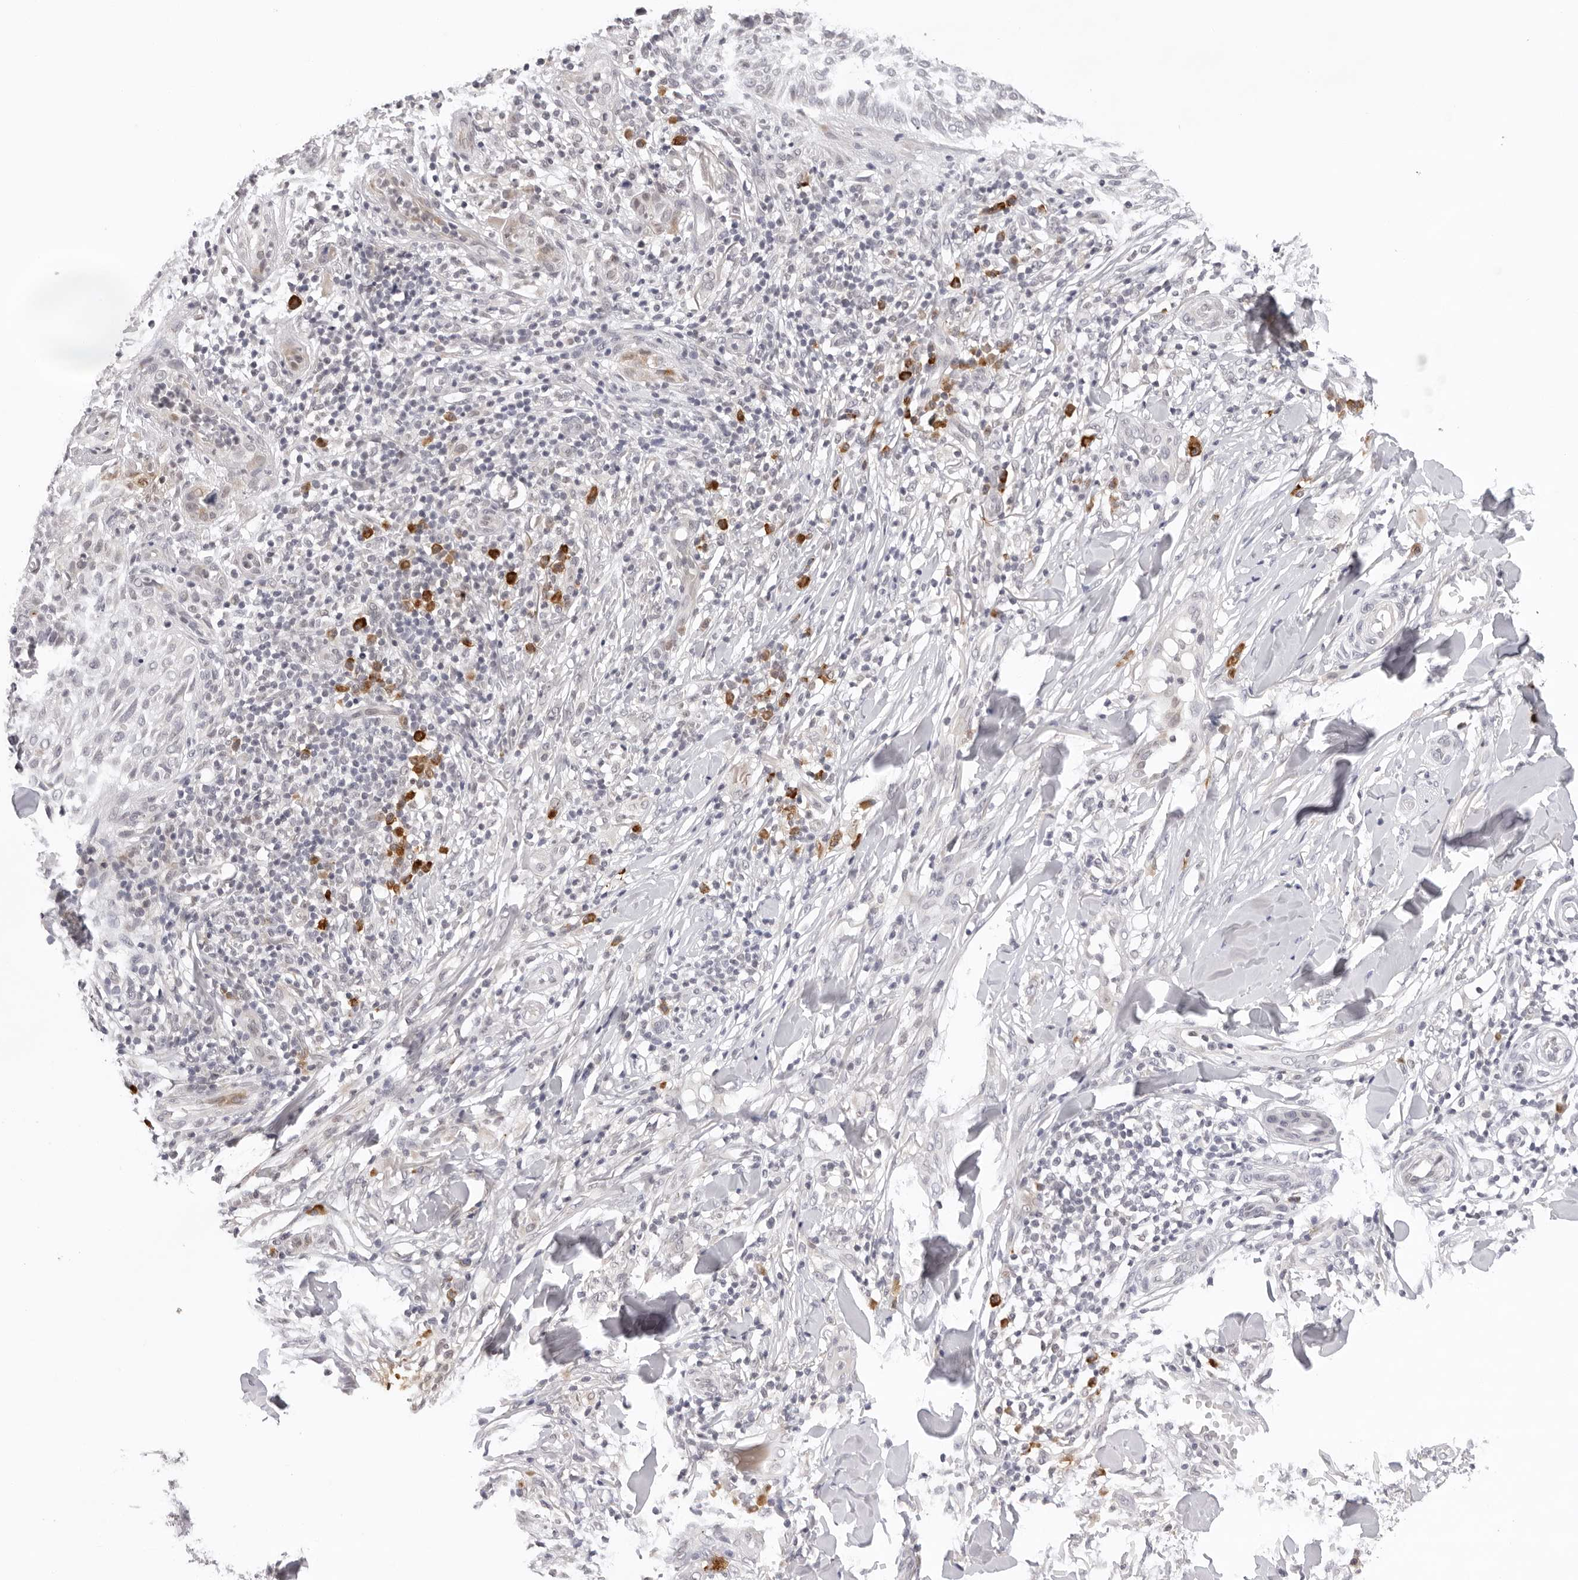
{"staining": {"intensity": "negative", "quantity": "none", "location": "none"}, "tissue": "skin cancer", "cell_type": "Tumor cells", "image_type": "cancer", "snomed": [{"axis": "morphology", "description": "Normal tissue, NOS"}, {"axis": "morphology", "description": "Basal cell carcinoma"}, {"axis": "topography", "description": "Skin"}], "caption": "Immunohistochemistry (IHC) photomicrograph of neoplastic tissue: human skin cancer (basal cell carcinoma) stained with DAB (3,3'-diaminobenzidine) exhibits no significant protein staining in tumor cells.", "gene": "IL17RA", "patient": {"sex": "male", "age": 67}}